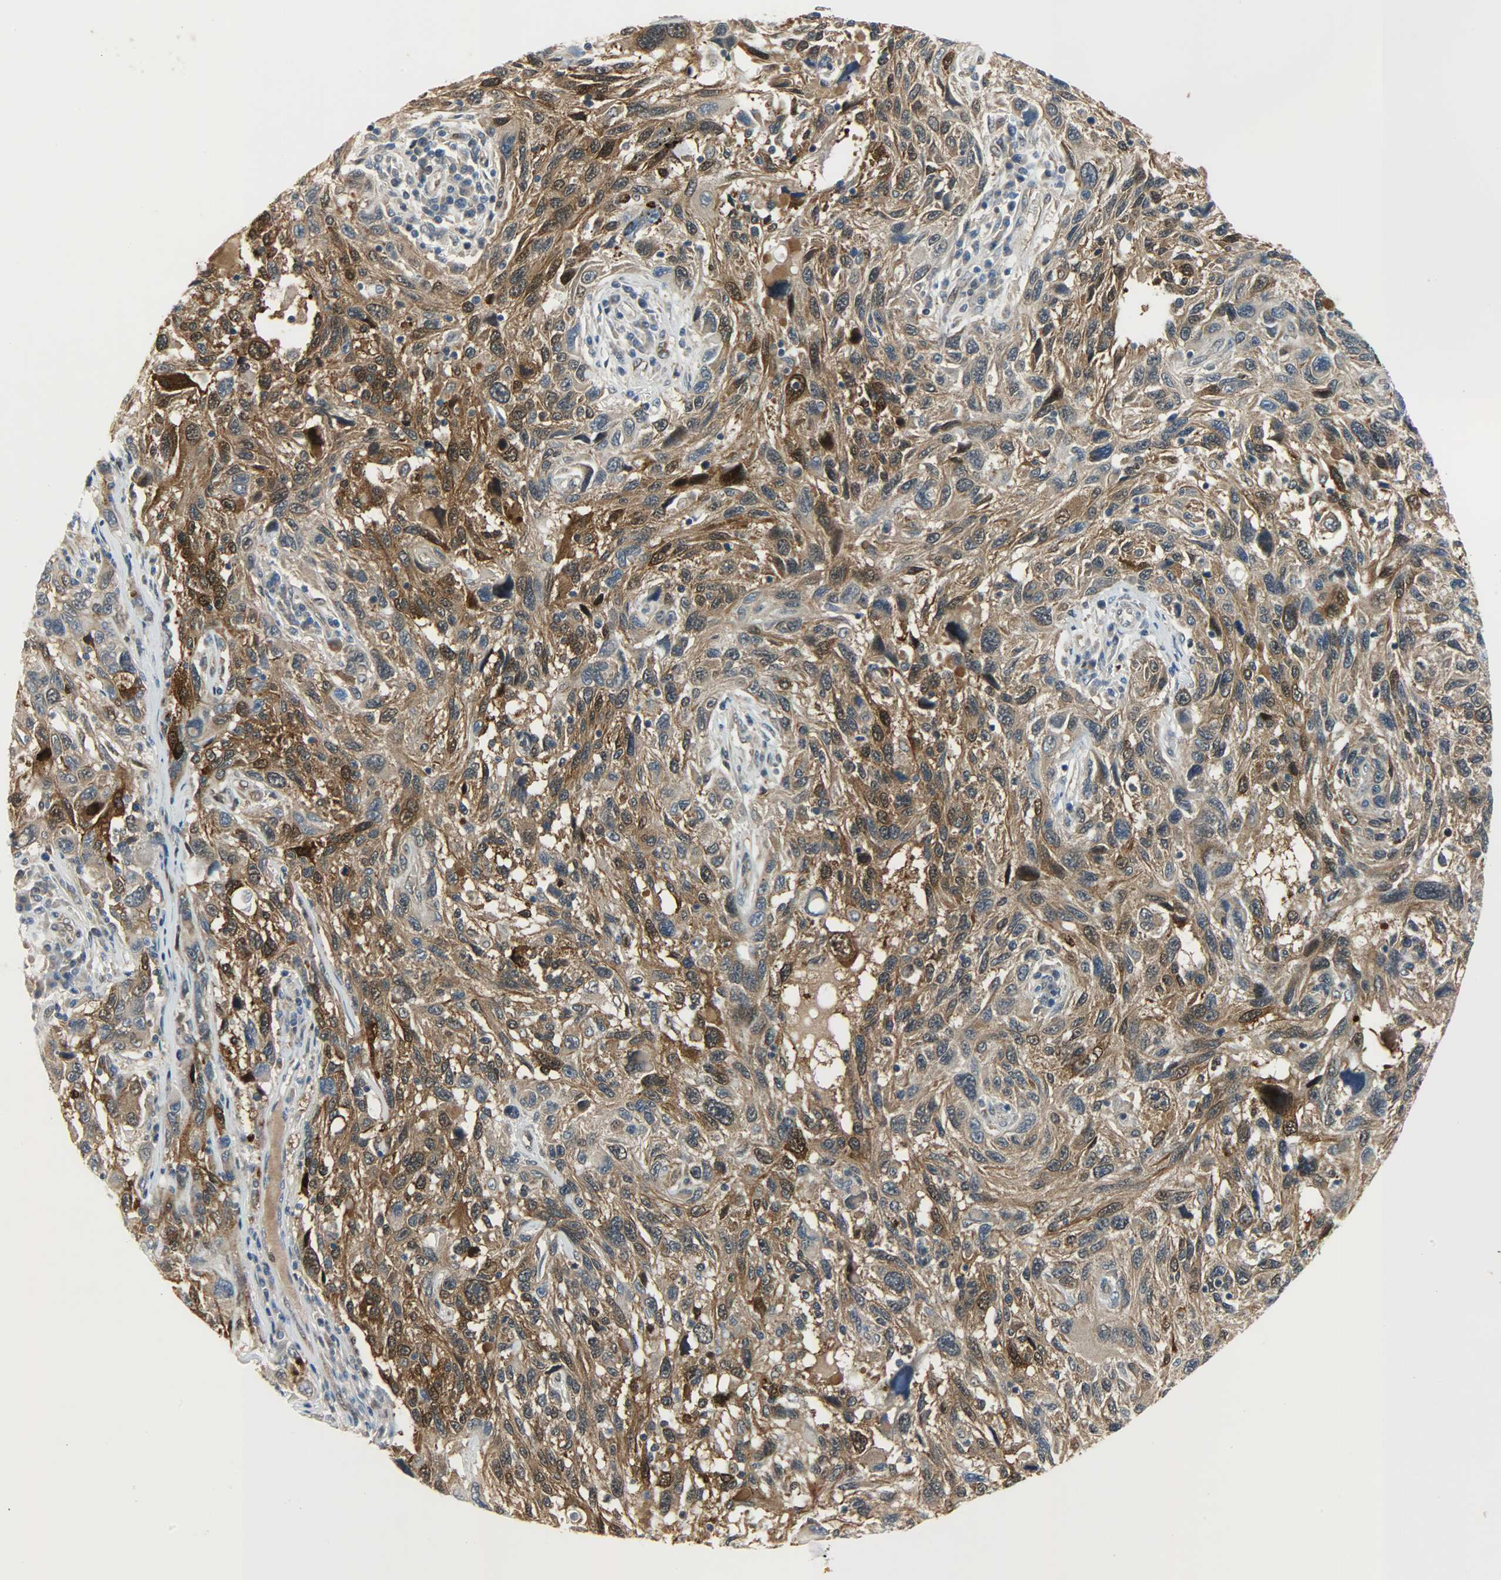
{"staining": {"intensity": "strong", "quantity": ">75%", "location": "cytoplasmic/membranous,nuclear"}, "tissue": "melanoma", "cell_type": "Tumor cells", "image_type": "cancer", "snomed": [{"axis": "morphology", "description": "Malignant melanoma, NOS"}, {"axis": "topography", "description": "Skin"}], "caption": "DAB (3,3'-diaminobenzidine) immunohistochemical staining of malignant melanoma demonstrates strong cytoplasmic/membranous and nuclear protein expression in about >75% of tumor cells.", "gene": "EIF4EBP1", "patient": {"sex": "male", "age": 53}}